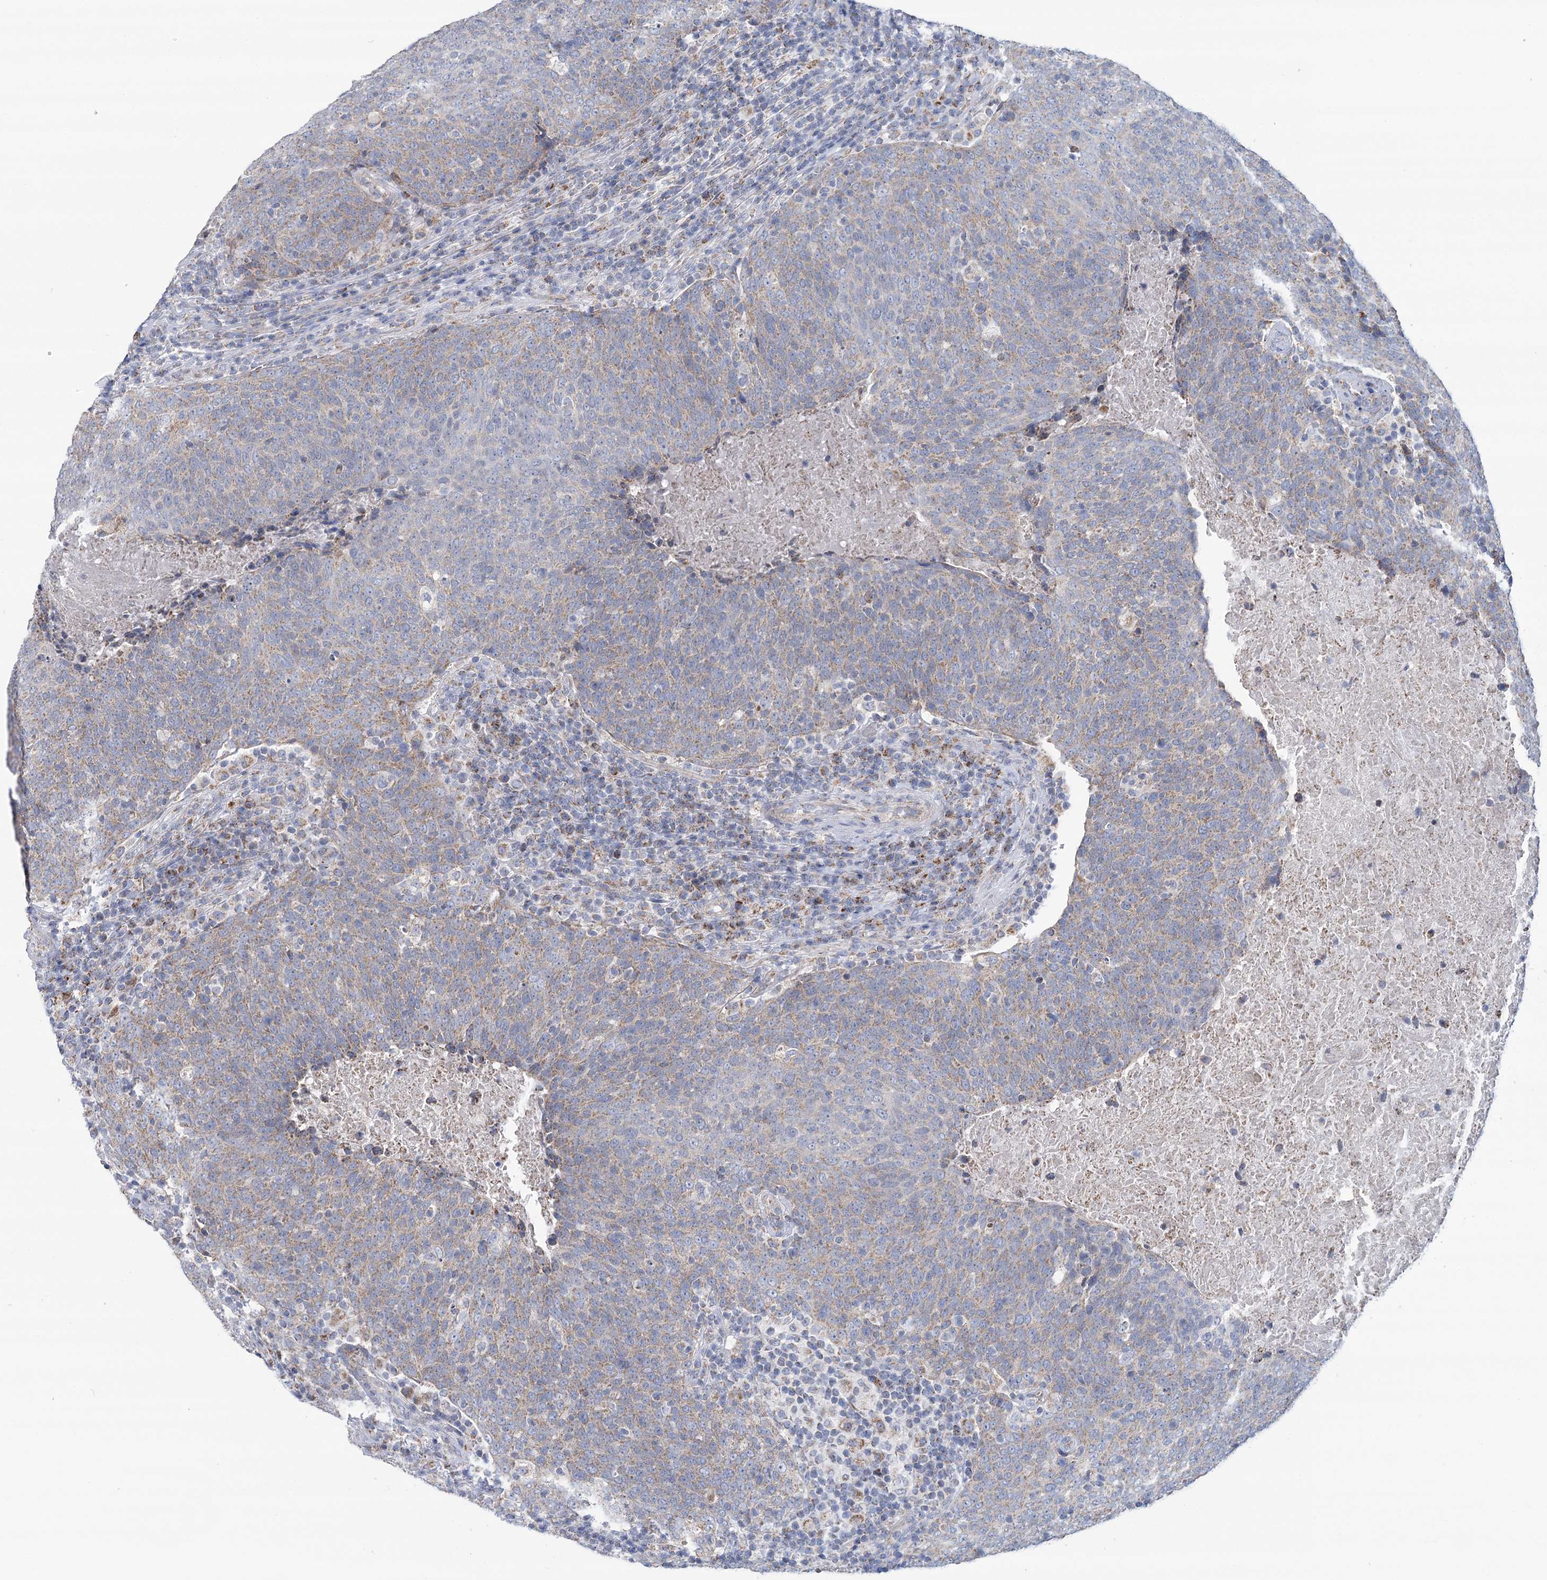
{"staining": {"intensity": "weak", "quantity": "25%-75%", "location": "cytoplasmic/membranous"}, "tissue": "head and neck cancer", "cell_type": "Tumor cells", "image_type": "cancer", "snomed": [{"axis": "morphology", "description": "Squamous cell carcinoma, NOS"}, {"axis": "morphology", "description": "Squamous cell carcinoma, metastatic, NOS"}, {"axis": "topography", "description": "Lymph node"}, {"axis": "topography", "description": "Head-Neck"}], "caption": "Immunohistochemistry of human metastatic squamous cell carcinoma (head and neck) shows low levels of weak cytoplasmic/membranous expression in approximately 25%-75% of tumor cells. (Brightfield microscopy of DAB IHC at high magnification).", "gene": "SNX7", "patient": {"sex": "male", "age": 62}}